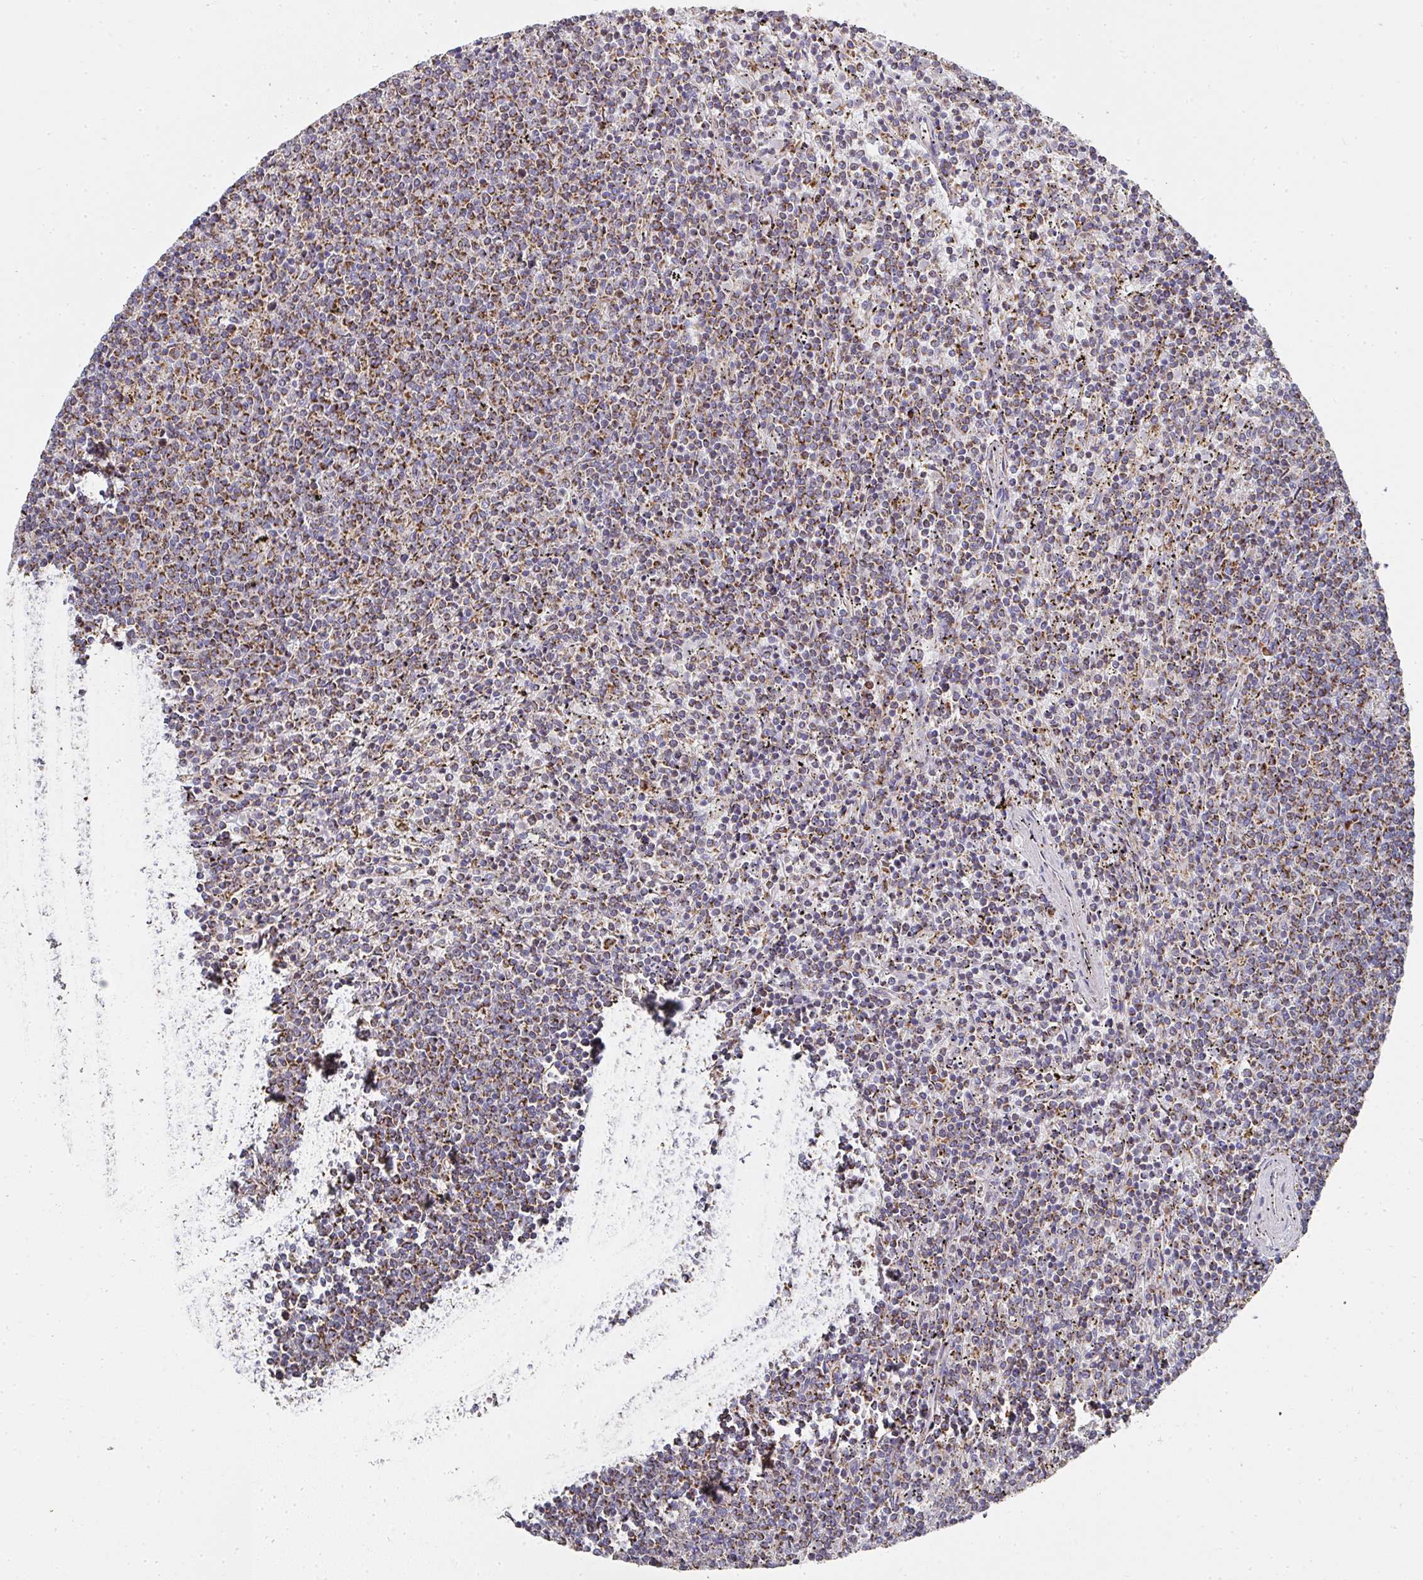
{"staining": {"intensity": "strong", "quantity": "25%-75%", "location": "cytoplasmic/membranous"}, "tissue": "lymphoma", "cell_type": "Tumor cells", "image_type": "cancer", "snomed": [{"axis": "morphology", "description": "Malignant lymphoma, non-Hodgkin's type, Low grade"}, {"axis": "topography", "description": "Spleen"}], "caption": "IHC micrograph of lymphoma stained for a protein (brown), which shows high levels of strong cytoplasmic/membranous expression in approximately 25%-75% of tumor cells.", "gene": "UQCRFS1", "patient": {"sex": "female", "age": 50}}